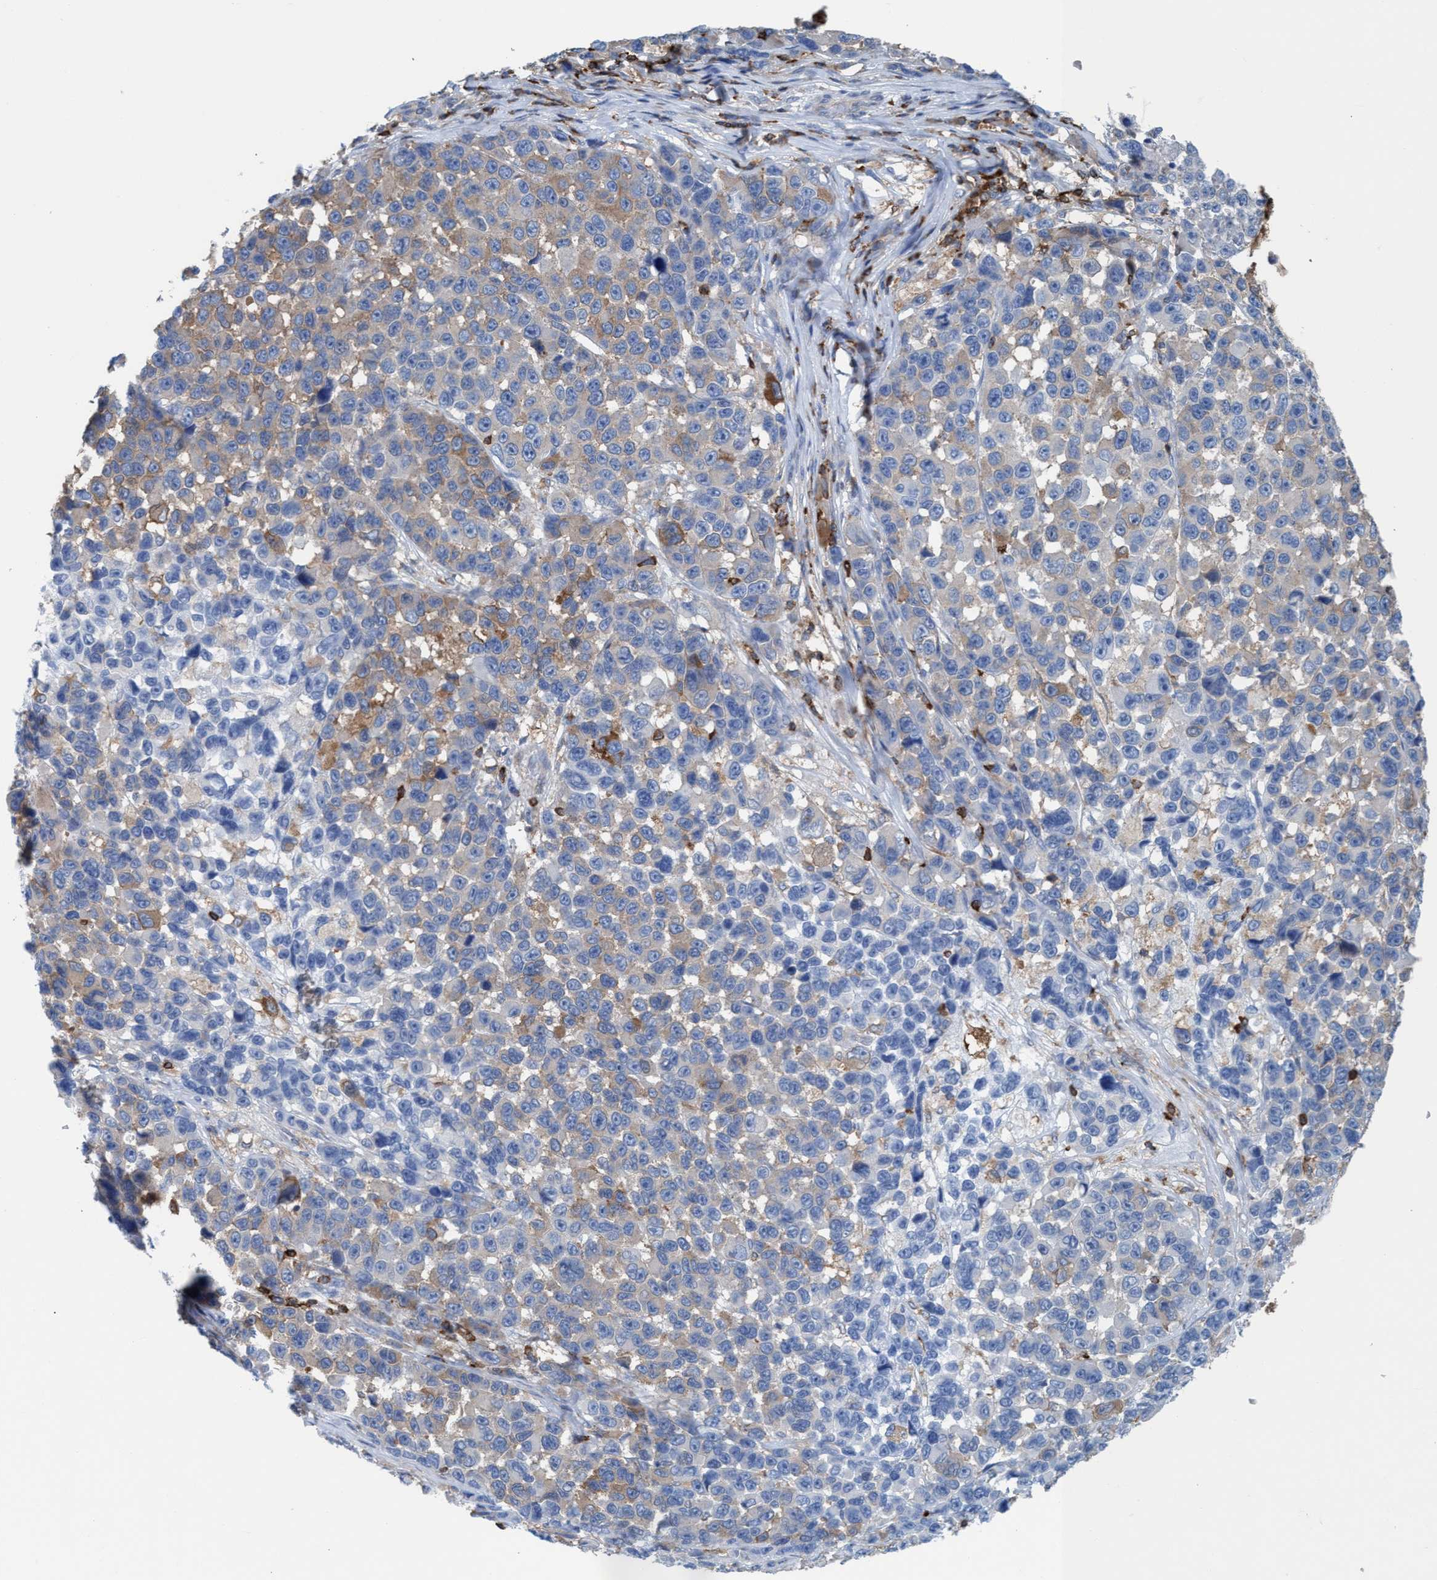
{"staining": {"intensity": "moderate", "quantity": "25%-75%", "location": "cytoplasmic/membranous"}, "tissue": "melanoma", "cell_type": "Tumor cells", "image_type": "cancer", "snomed": [{"axis": "morphology", "description": "Malignant melanoma, NOS"}, {"axis": "topography", "description": "Skin"}], "caption": "Immunohistochemical staining of human melanoma demonstrates moderate cytoplasmic/membranous protein staining in approximately 25%-75% of tumor cells.", "gene": "EZR", "patient": {"sex": "male", "age": 53}}